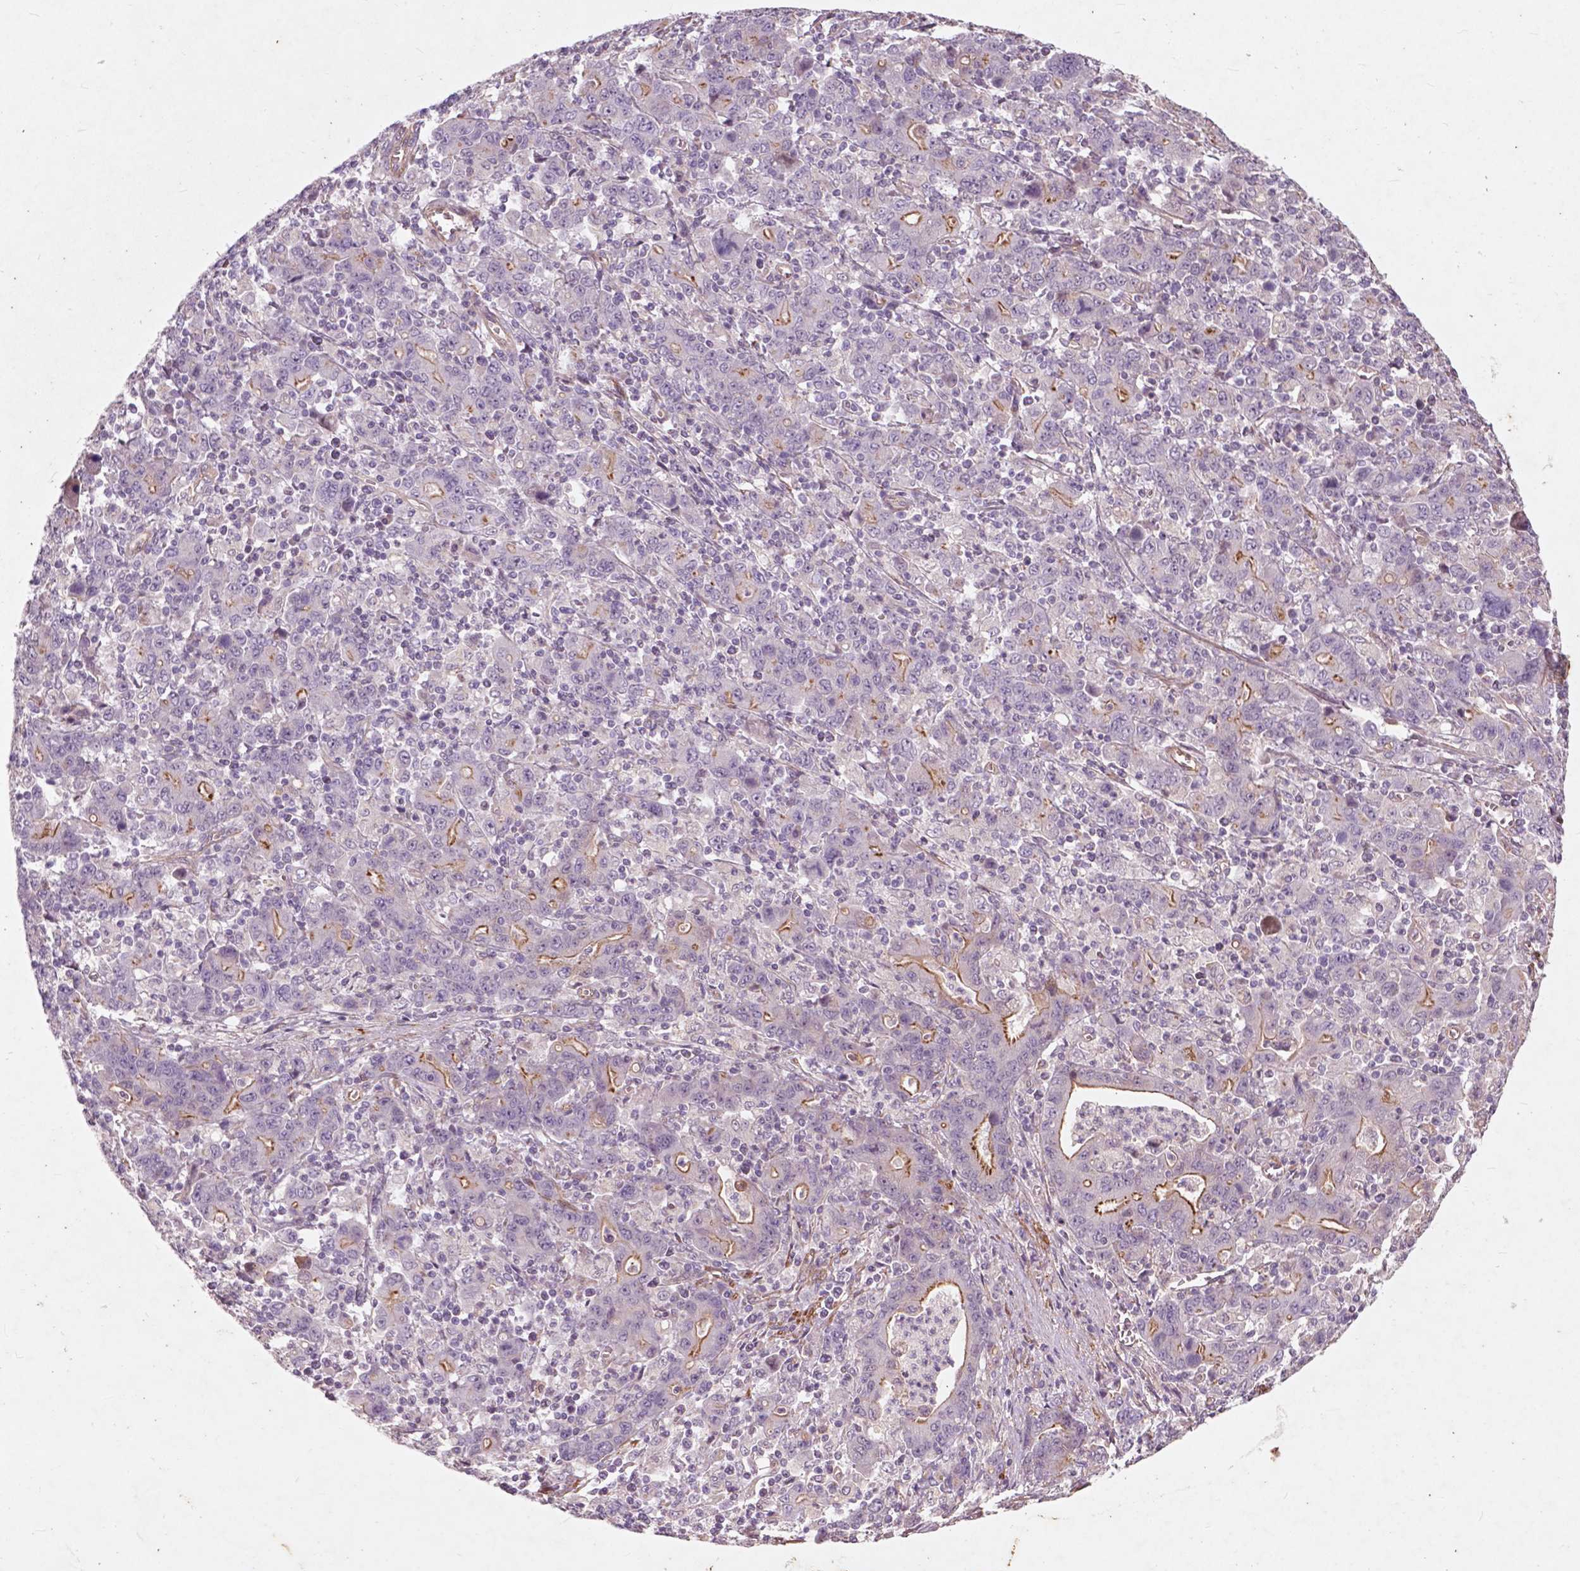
{"staining": {"intensity": "moderate", "quantity": "<25%", "location": "cytoplasmic/membranous"}, "tissue": "stomach cancer", "cell_type": "Tumor cells", "image_type": "cancer", "snomed": [{"axis": "morphology", "description": "Adenocarcinoma, NOS"}, {"axis": "topography", "description": "Stomach, upper"}], "caption": "Immunohistochemistry (IHC) histopathology image of human stomach adenocarcinoma stained for a protein (brown), which reveals low levels of moderate cytoplasmic/membranous positivity in approximately <25% of tumor cells.", "gene": "RFPL4B", "patient": {"sex": "male", "age": 69}}